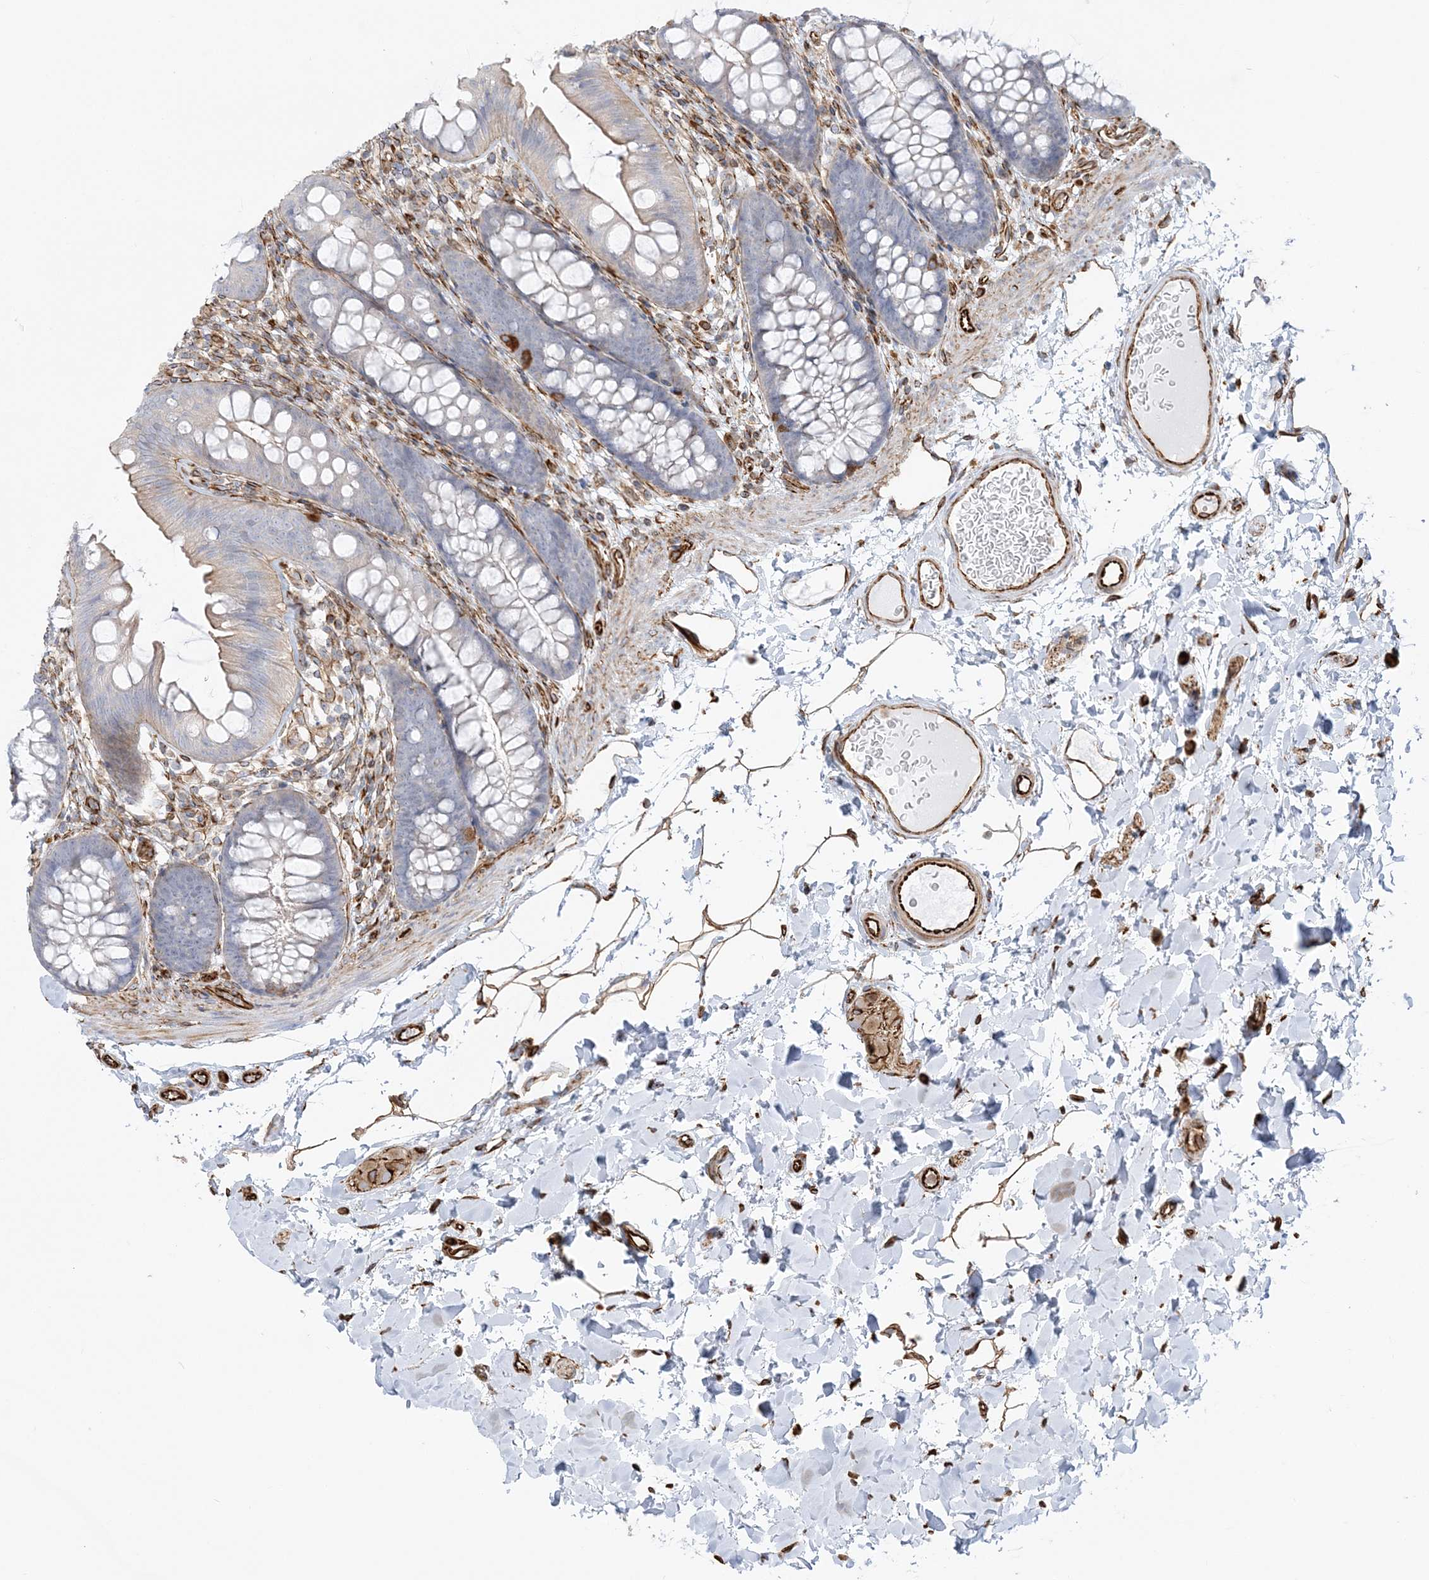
{"staining": {"intensity": "strong", "quantity": ">75%", "location": "cytoplasmic/membranous"}, "tissue": "colon", "cell_type": "Endothelial cells", "image_type": "normal", "snomed": [{"axis": "morphology", "description": "Normal tissue, NOS"}, {"axis": "topography", "description": "Colon"}], "caption": "Protein expression analysis of unremarkable colon reveals strong cytoplasmic/membranous staining in approximately >75% of endothelial cells.", "gene": "SCLT1", "patient": {"sex": "female", "age": 62}}